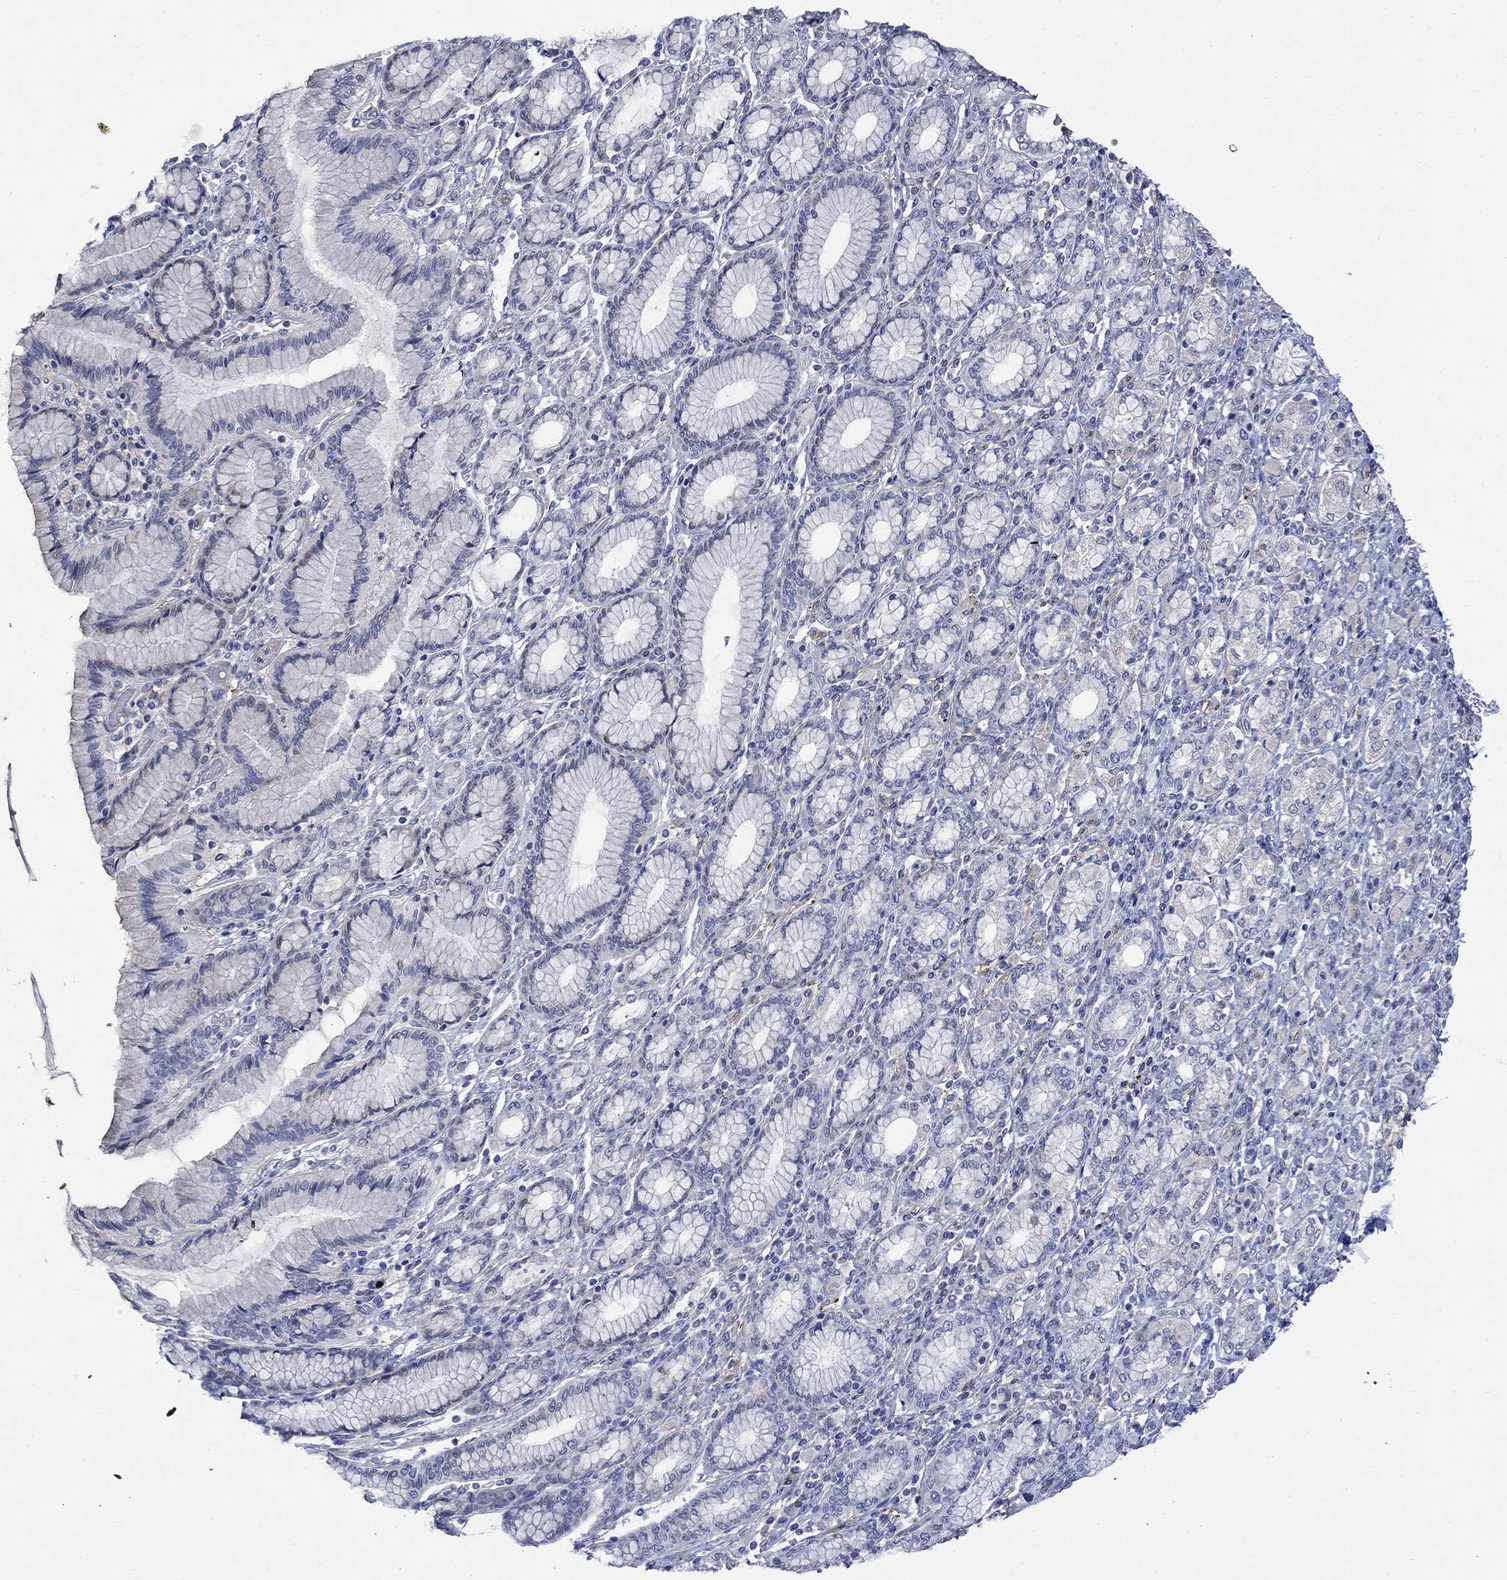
{"staining": {"intensity": "negative", "quantity": "none", "location": "none"}, "tissue": "stomach cancer", "cell_type": "Tumor cells", "image_type": "cancer", "snomed": [{"axis": "morphology", "description": "Normal tissue, NOS"}, {"axis": "morphology", "description": "Adenocarcinoma, NOS"}, {"axis": "topography", "description": "Stomach"}], "caption": "A high-resolution histopathology image shows immunohistochemistry staining of adenocarcinoma (stomach), which demonstrates no significant expression in tumor cells.", "gene": "TGM2", "patient": {"sex": "female", "age": 79}}